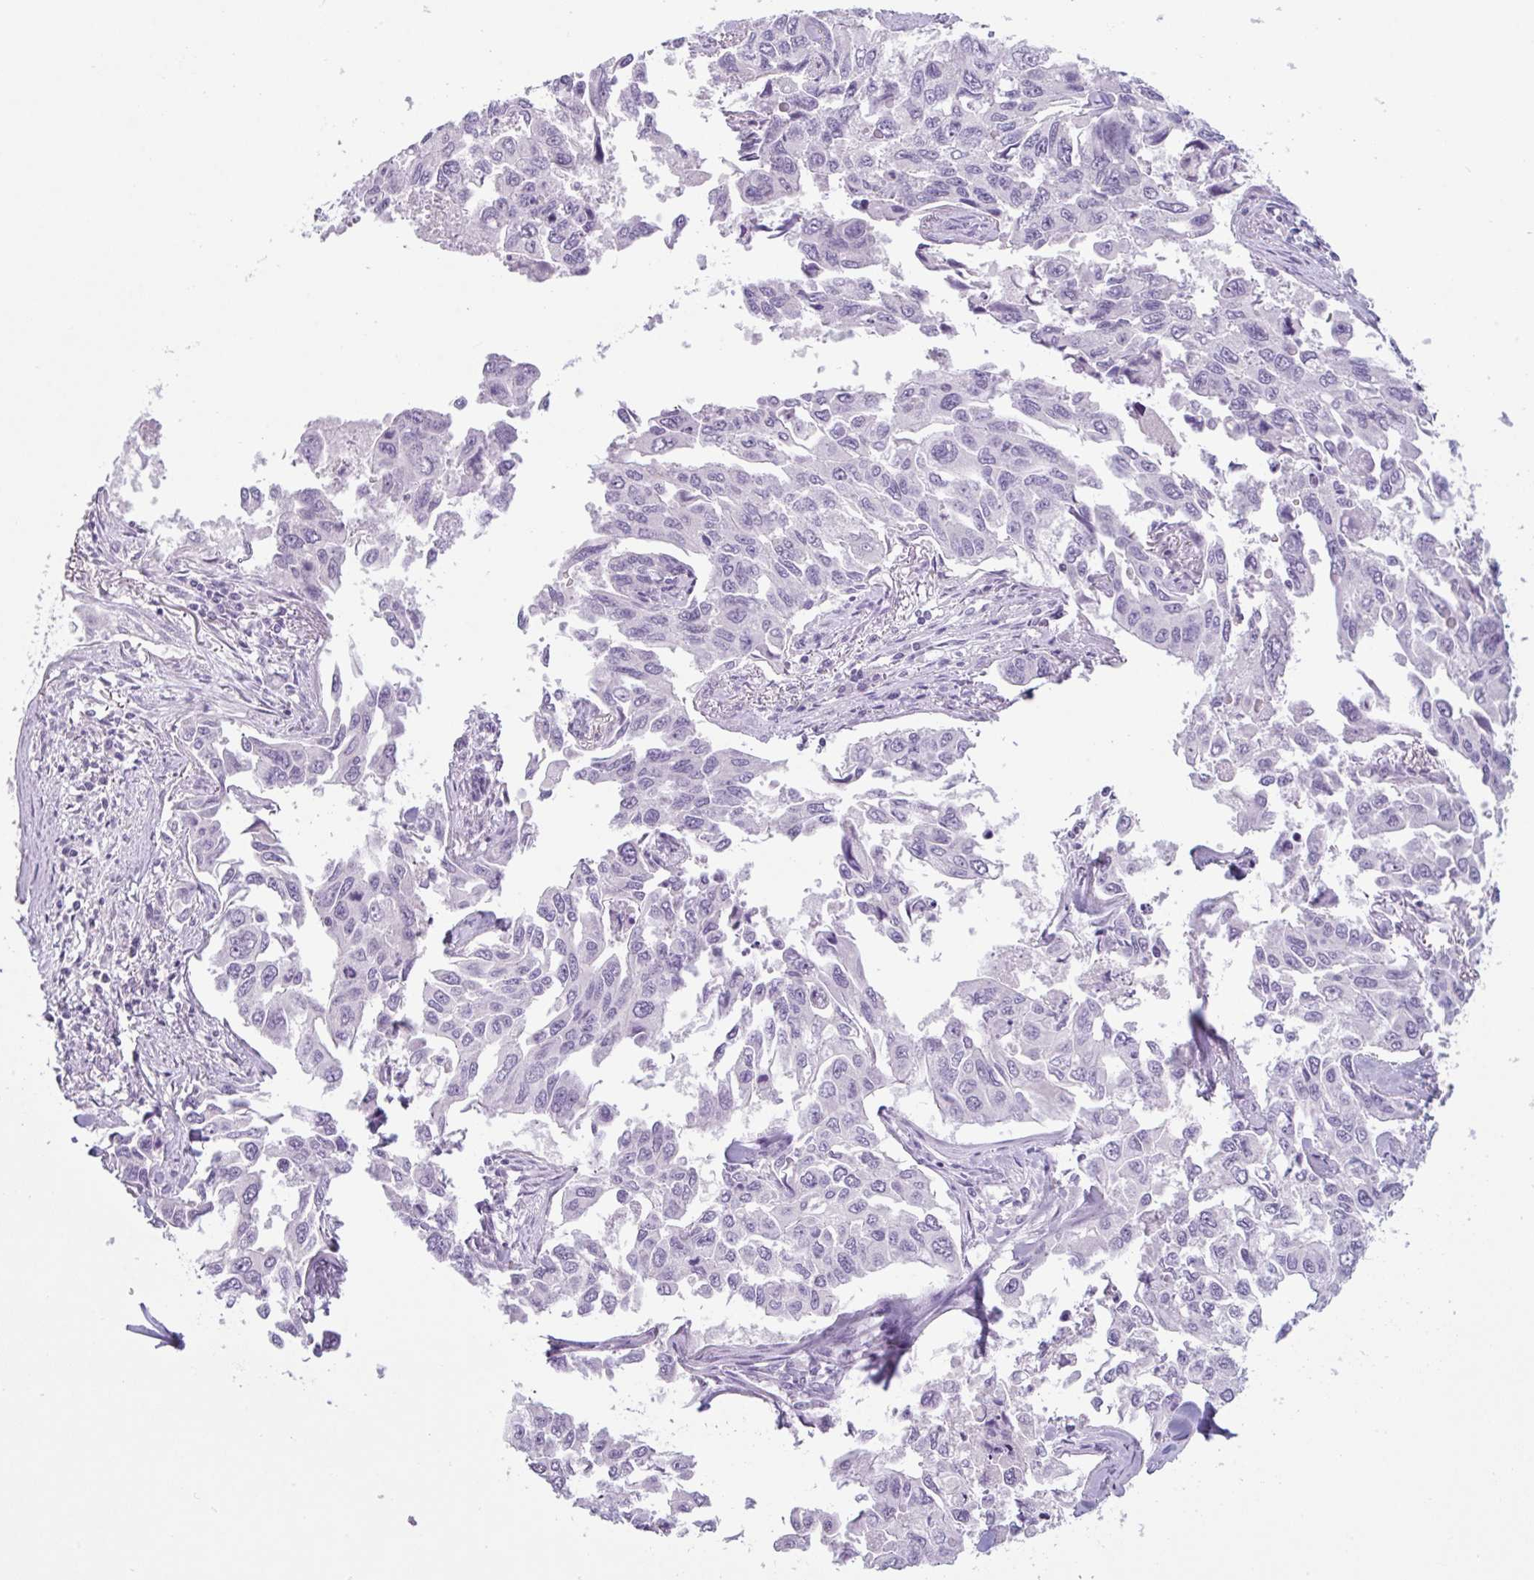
{"staining": {"intensity": "negative", "quantity": "none", "location": "none"}, "tissue": "lung cancer", "cell_type": "Tumor cells", "image_type": "cancer", "snomed": [{"axis": "morphology", "description": "Adenocarcinoma, NOS"}, {"axis": "topography", "description": "Lung"}], "caption": "Tumor cells are negative for brown protein staining in lung adenocarcinoma.", "gene": "CTSE", "patient": {"sex": "male", "age": 64}}